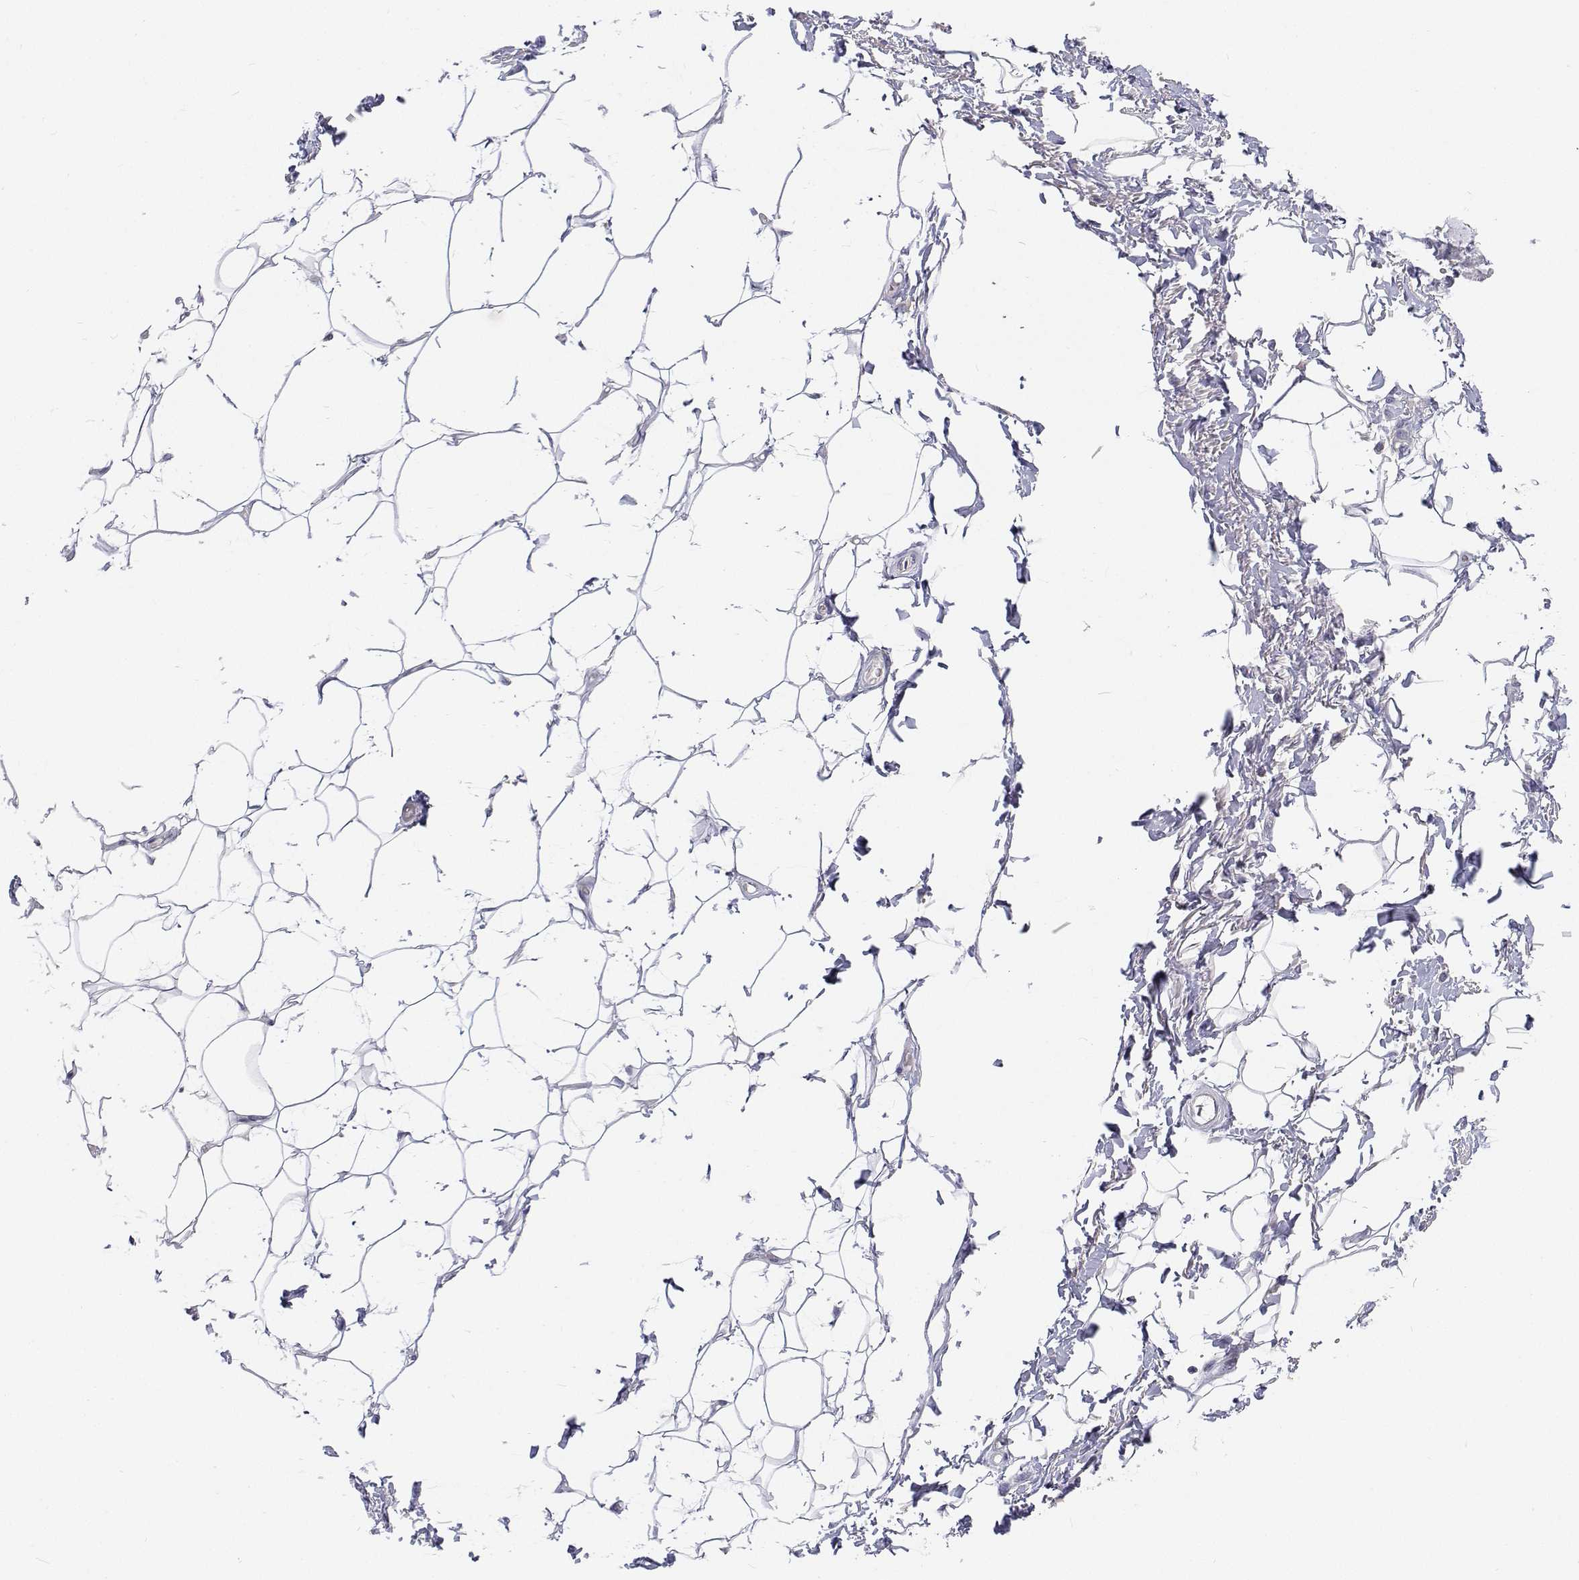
{"staining": {"intensity": "negative", "quantity": "none", "location": "none"}, "tissue": "adipose tissue", "cell_type": "Adipocytes", "image_type": "normal", "snomed": [{"axis": "morphology", "description": "Normal tissue, NOS"}, {"axis": "topography", "description": "Peripheral nerve tissue"}], "caption": "Photomicrograph shows no significant protein staining in adipocytes of normal adipose tissue. (DAB (3,3'-diaminobenzidine) IHC, high magnification).", "gene": "MYPN", "patient": {"sex": "male", "age": 51}}